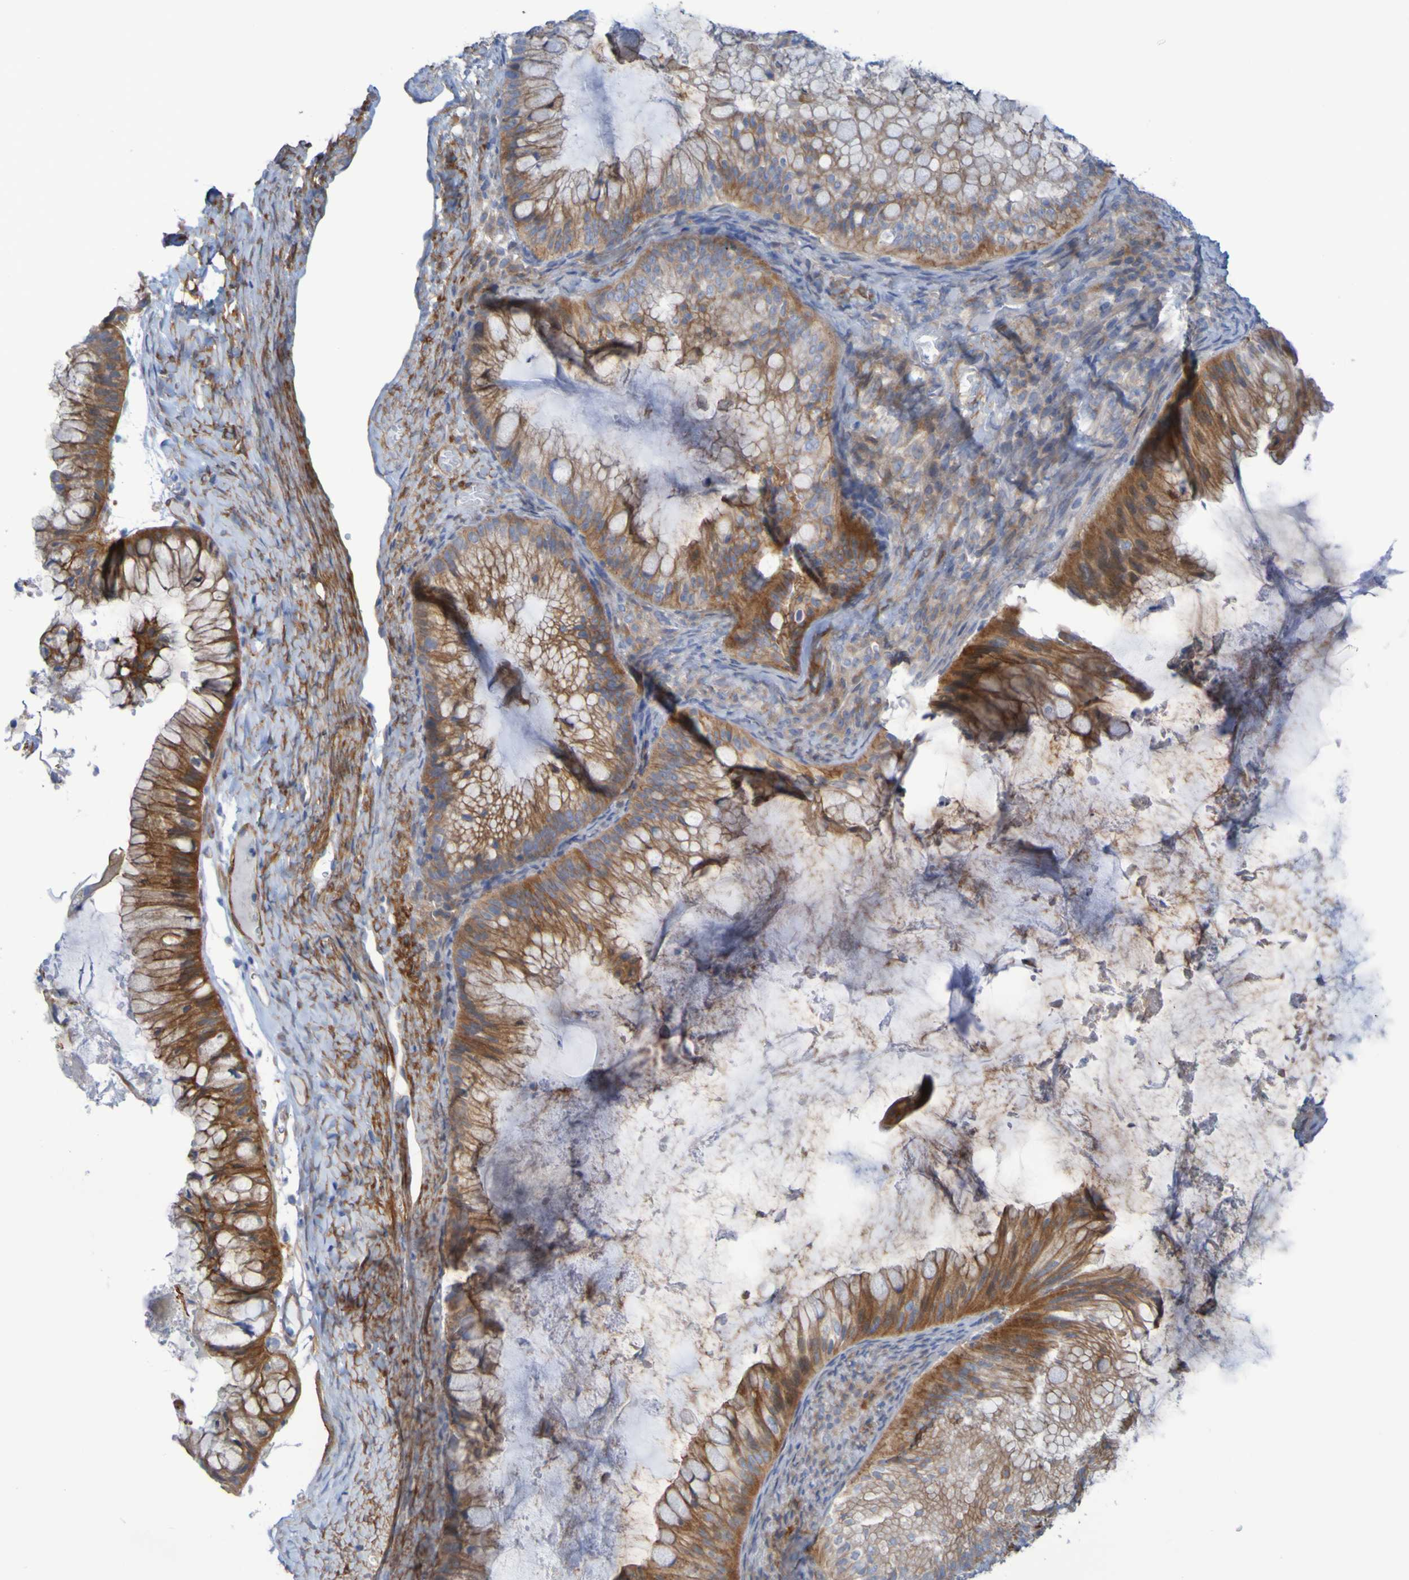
{"staining": {"intensity": "moderate", "quantity": ">75%", "location": "cytoplasmic/membranous"}, "tissue": "ovarian cancer", "cell_type": "Tumor cells", "image_type": "cancer", "snomed": [{"axis": "morphology", "description": "Cystadenocarcinoma, mucinous, NOS"}, {"axis": "topography", "description": "Ovary"}], "caption": "IHC photomicrograph of human ovarian cancer stained for a protein (brown), which shows medium levels of moderate cytoplasmic/membranous expression in approximately >75% of tumor cells.", "gene": "LPP", "patient": {"sex": "female", "age": 61}}